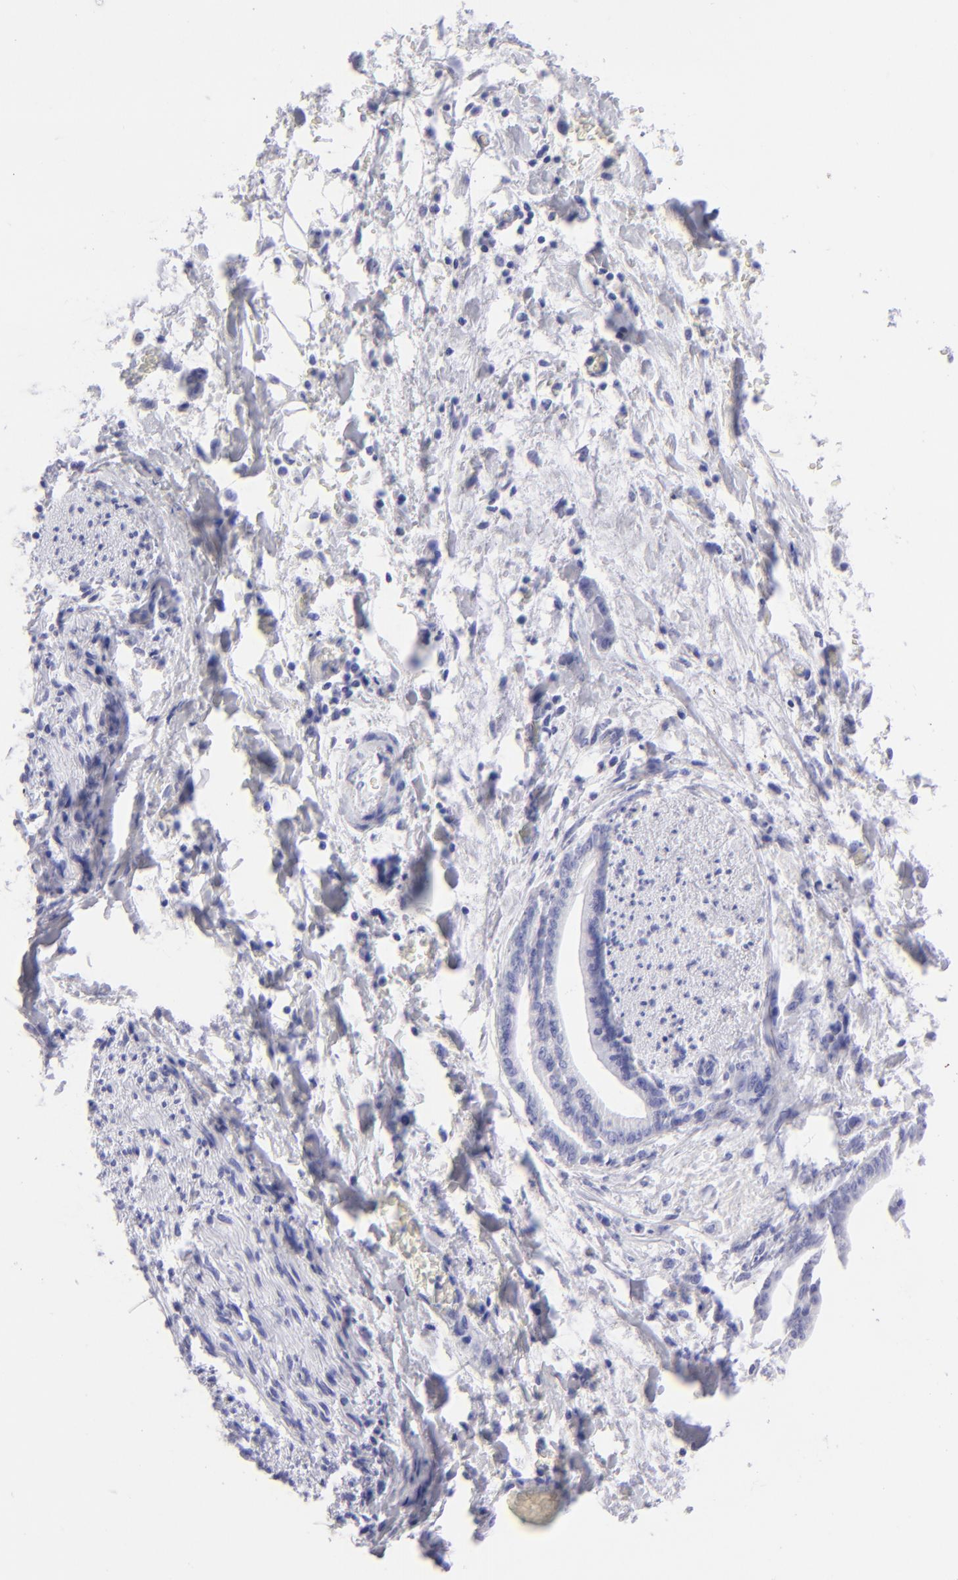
{"staining": {"intensity": "negative", "quantity": "none", "location": "none"}, "tissue": "liver cancer", "cell_type": "Tumor cells", "image_type": "cancer", "snomed": [{"axis": "morphology", "description": "Cholangiocarcinoma"}, {"axis": "topography", "description": "Liver"}], "caption": "High magnification brightfield microscopy of cholangiocarcinoma (liver) stained with DAB (brown) and counterstained with hematoxylin (blue): tumor cells show no significant positivity. (DAB IHC visualized using brightfield microscopy, high magnification).", "gene": "SLC1A3", "patient": {"sex": "male", "age": 58}}